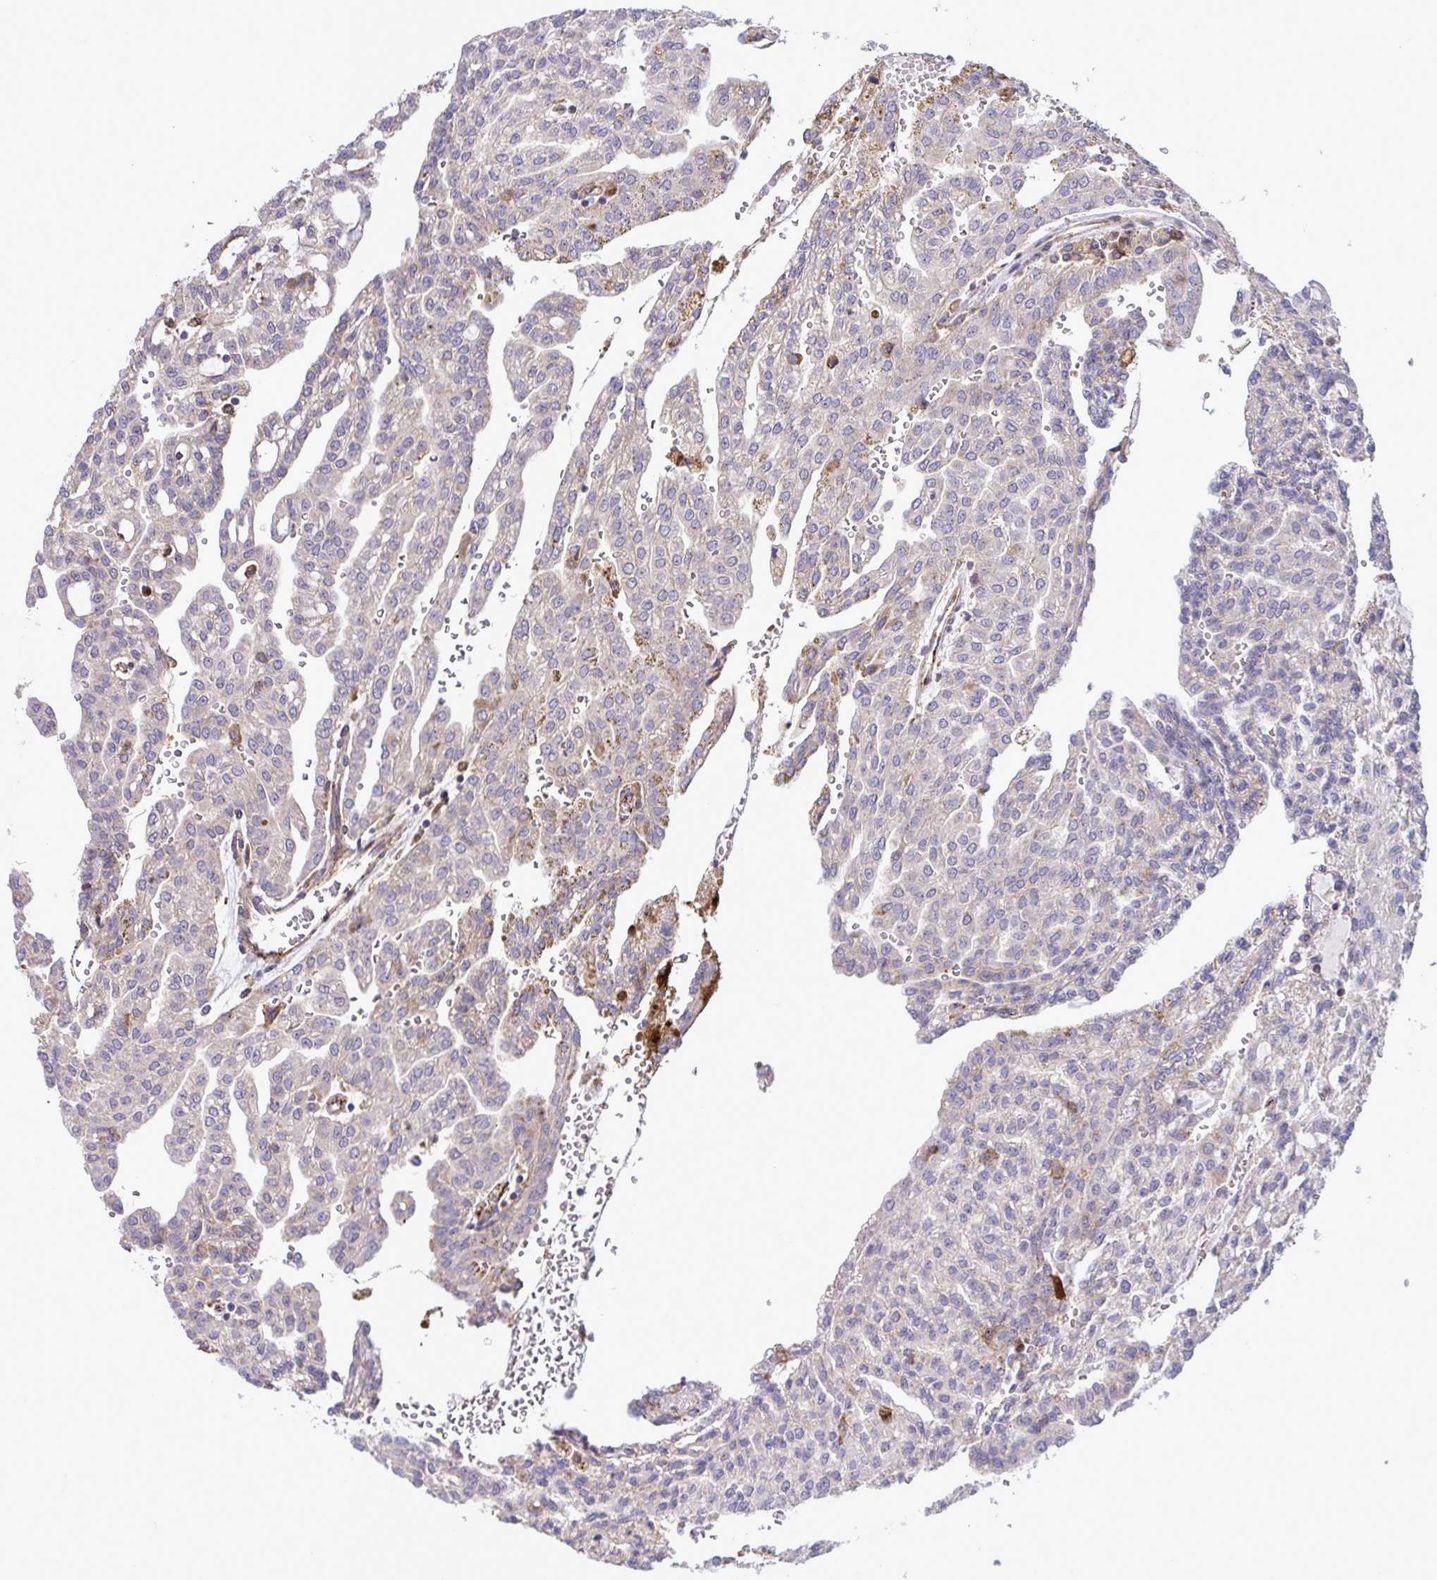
{"staining": {"intensity": "weak", "quantity": "<25%", "location": "cytoplasmic/membranous"}, "tissue": "renal cancer", "cell_type": "Tumor cells", "image_type": "cancer", "snomed": [{"axis": "morphology", "description": "Adenocarcinoma, NOS"}, {"axis": "topography", "description": "Kidney"}], "caption": "High power microscopy micrograph of an IHC photomicrograph of adenocarcinoma (renal), revealing no significant expression in tumor cells. (DAB (3,3'-diaminobenzidine) immunohistochemistry, high magnification).", "gene": "CD101", "patient": {"sex": "male", "age": 63}}